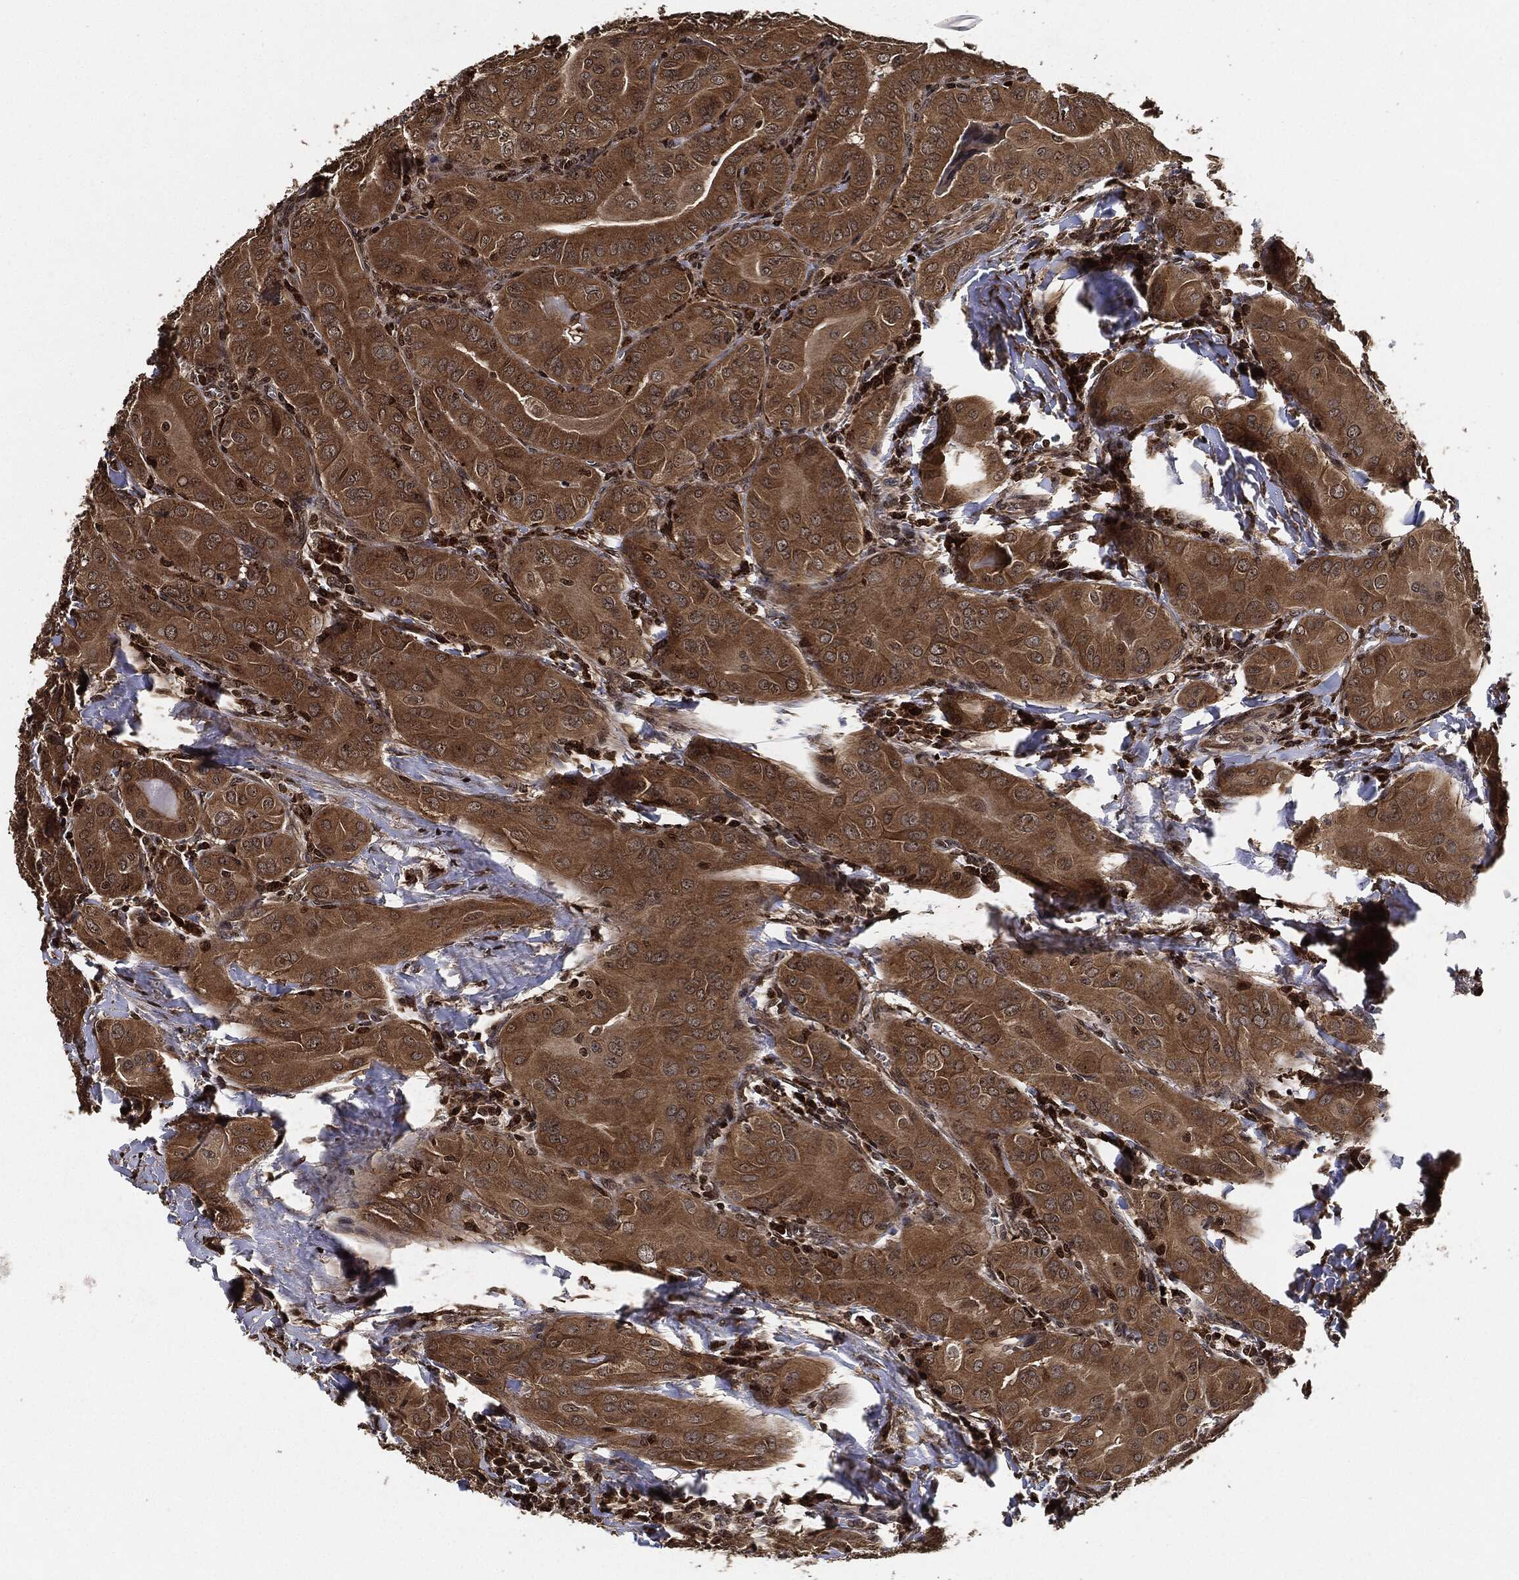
{"staining": {"intensity": "moderate", "quantity": ">75%", "location": "cytoplasmic/membranous"}, "tissue": "thyroid cancer", "cell_type": "Tumor cells", "image_type": "cancer", "snomed": [{"axis": "morphology", "description": "Papillary adenocarcinoma, NOS"}, {"axis": "topography", "description": "Thyroid gland"}], "caption": "There is medium levels of moderate cytoplasmic/membranous positivity in tumor cells of thyroid papillary adenocarcinoma, as demonstrated by immunohistochemical staining (brown color).", "gene": "PDK1", "patient": {"sex": "female", "age": 37}}